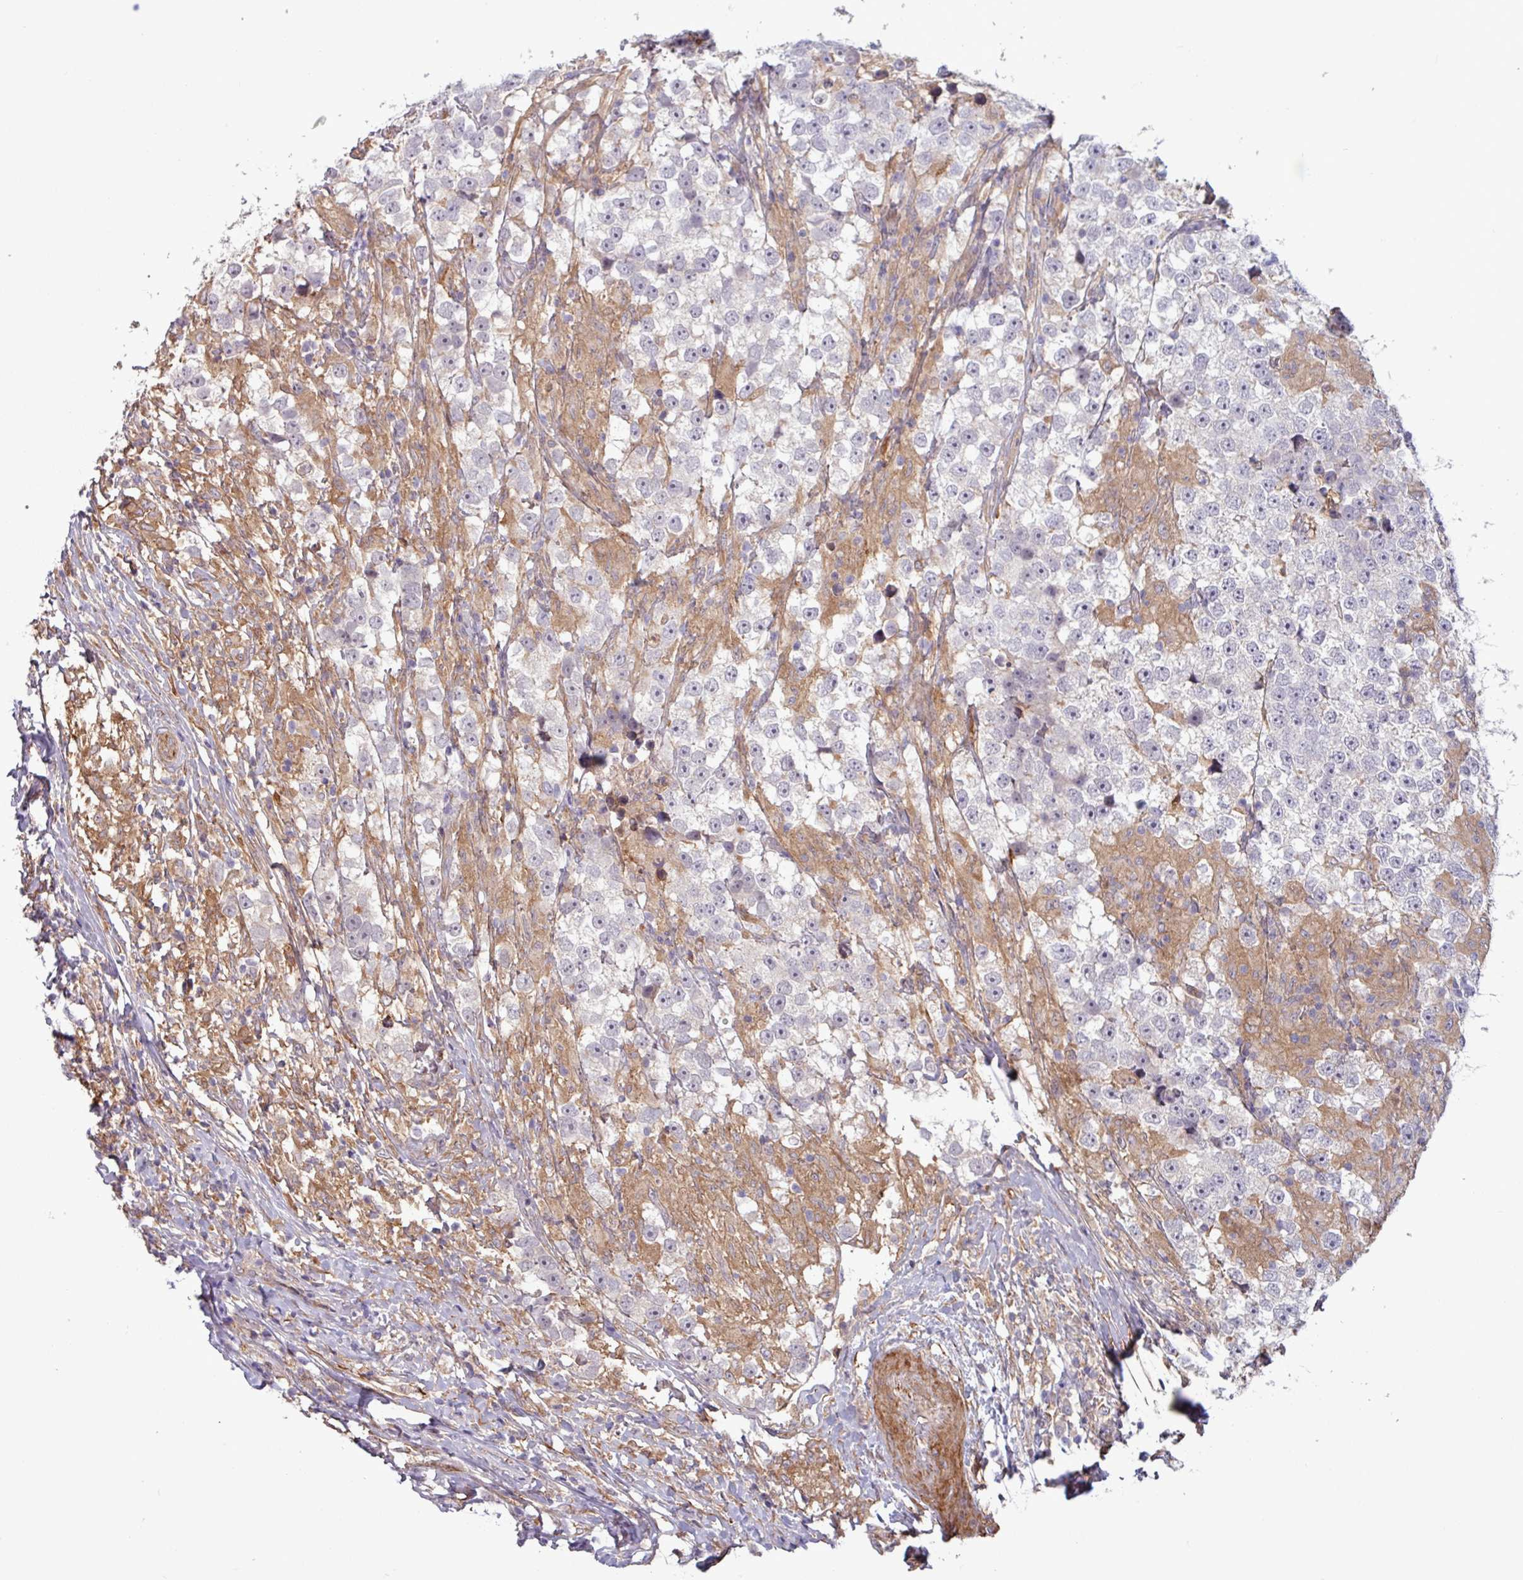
{"staining": {"intensity": "negative", "quantity": "none", "location": "none"}, "tissue": "testis cancer", "cell_type": "Tumor cells", "image_type": "cancer", "snomed": [{"axis": "morphology", "description": "Seminoma, NOS"}, {"axis": "topography", "description": "Testis"}], "caption": "This micrograph is of testis cancer (seminoma) stained with immunohistochemistry (IHC) to label a protein in brown with the nuclei are counter-stained blue. There is no expression in tumor cells.", "gene": "PCED1A", "patient": {"sex": "male", "age": 46}}